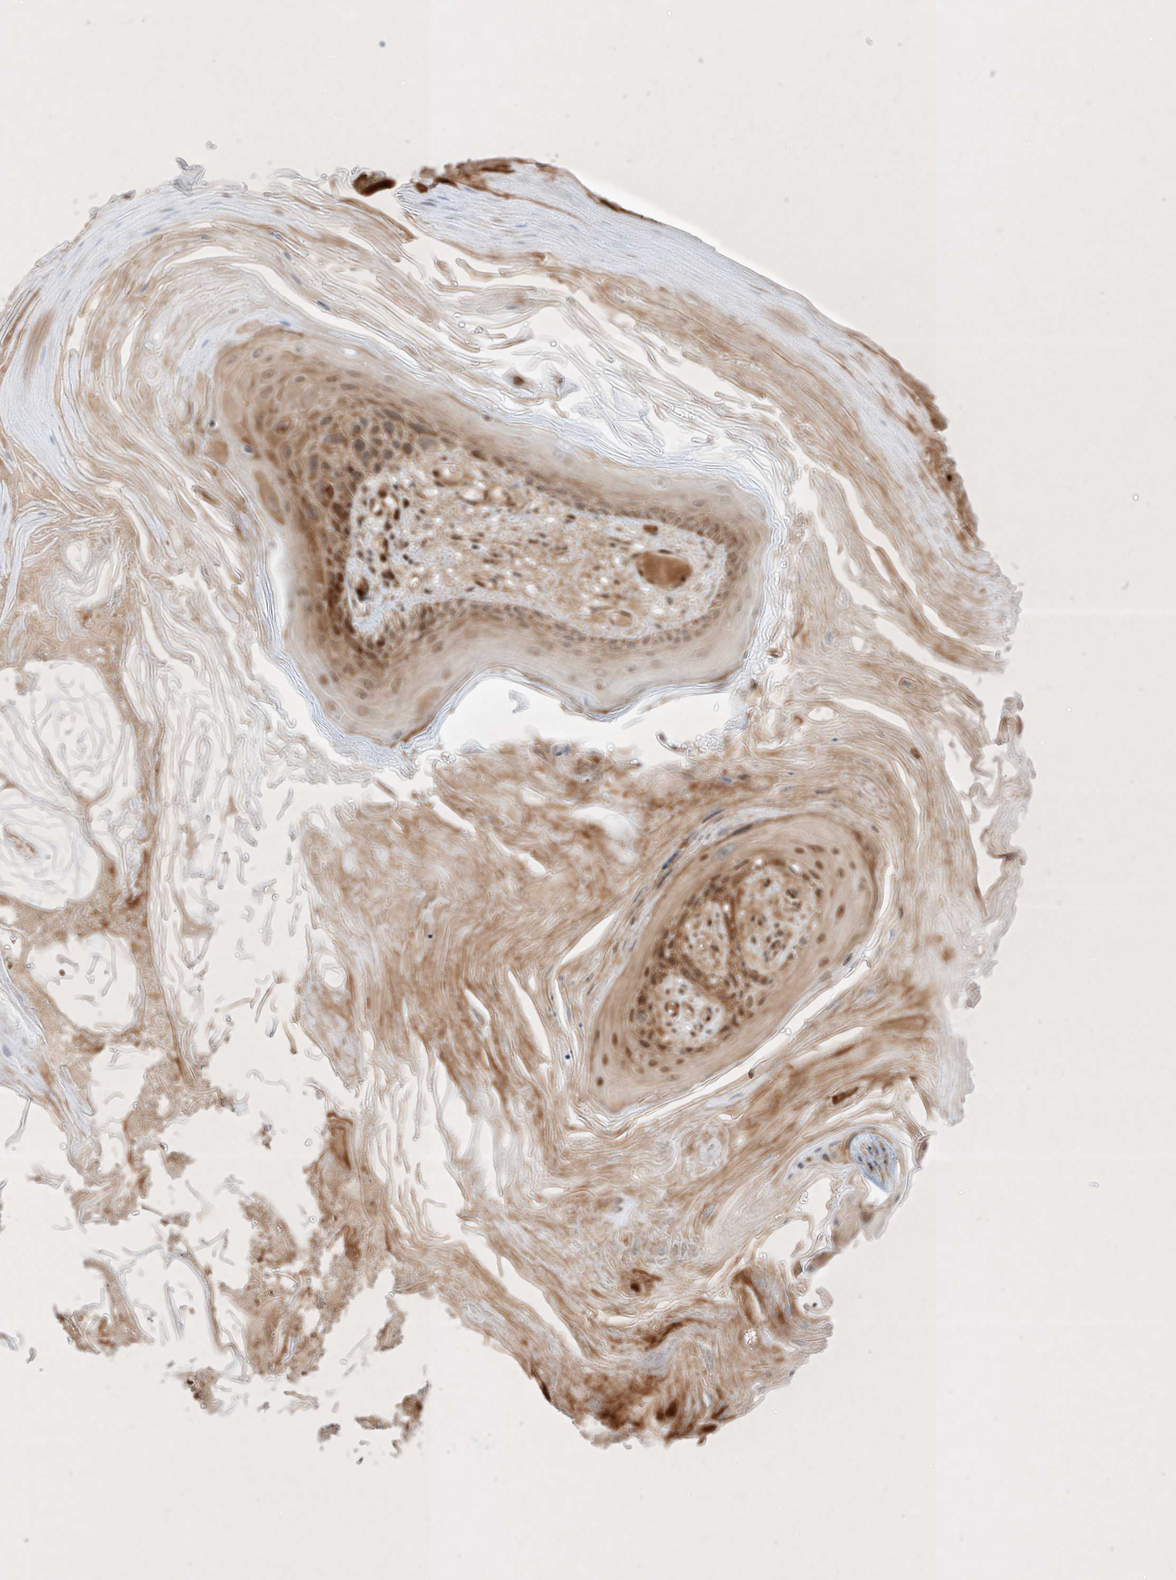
{"staining": {"intensity": "moderate", "quantity": "25%-75%", "location": "cytoplasmic/membranous,nuclear"}, "tissue": "skin cancer", "cell_type": "Tumor cells", "image_type": "cancer", "snomed": [{"axis": "morphology", "description": "Squamous cell carcinoma, NOS"}, {"axis": "topography", "description": "Skin"}], "caption": "Moderate cytoplasmic/membranous and nuclear protein expression is seen in about 25%-75% of tumor cells in skin squamous cell carcinoma.", "gene": "EPG5", "patient": {"sex": "female", "age": 88}}